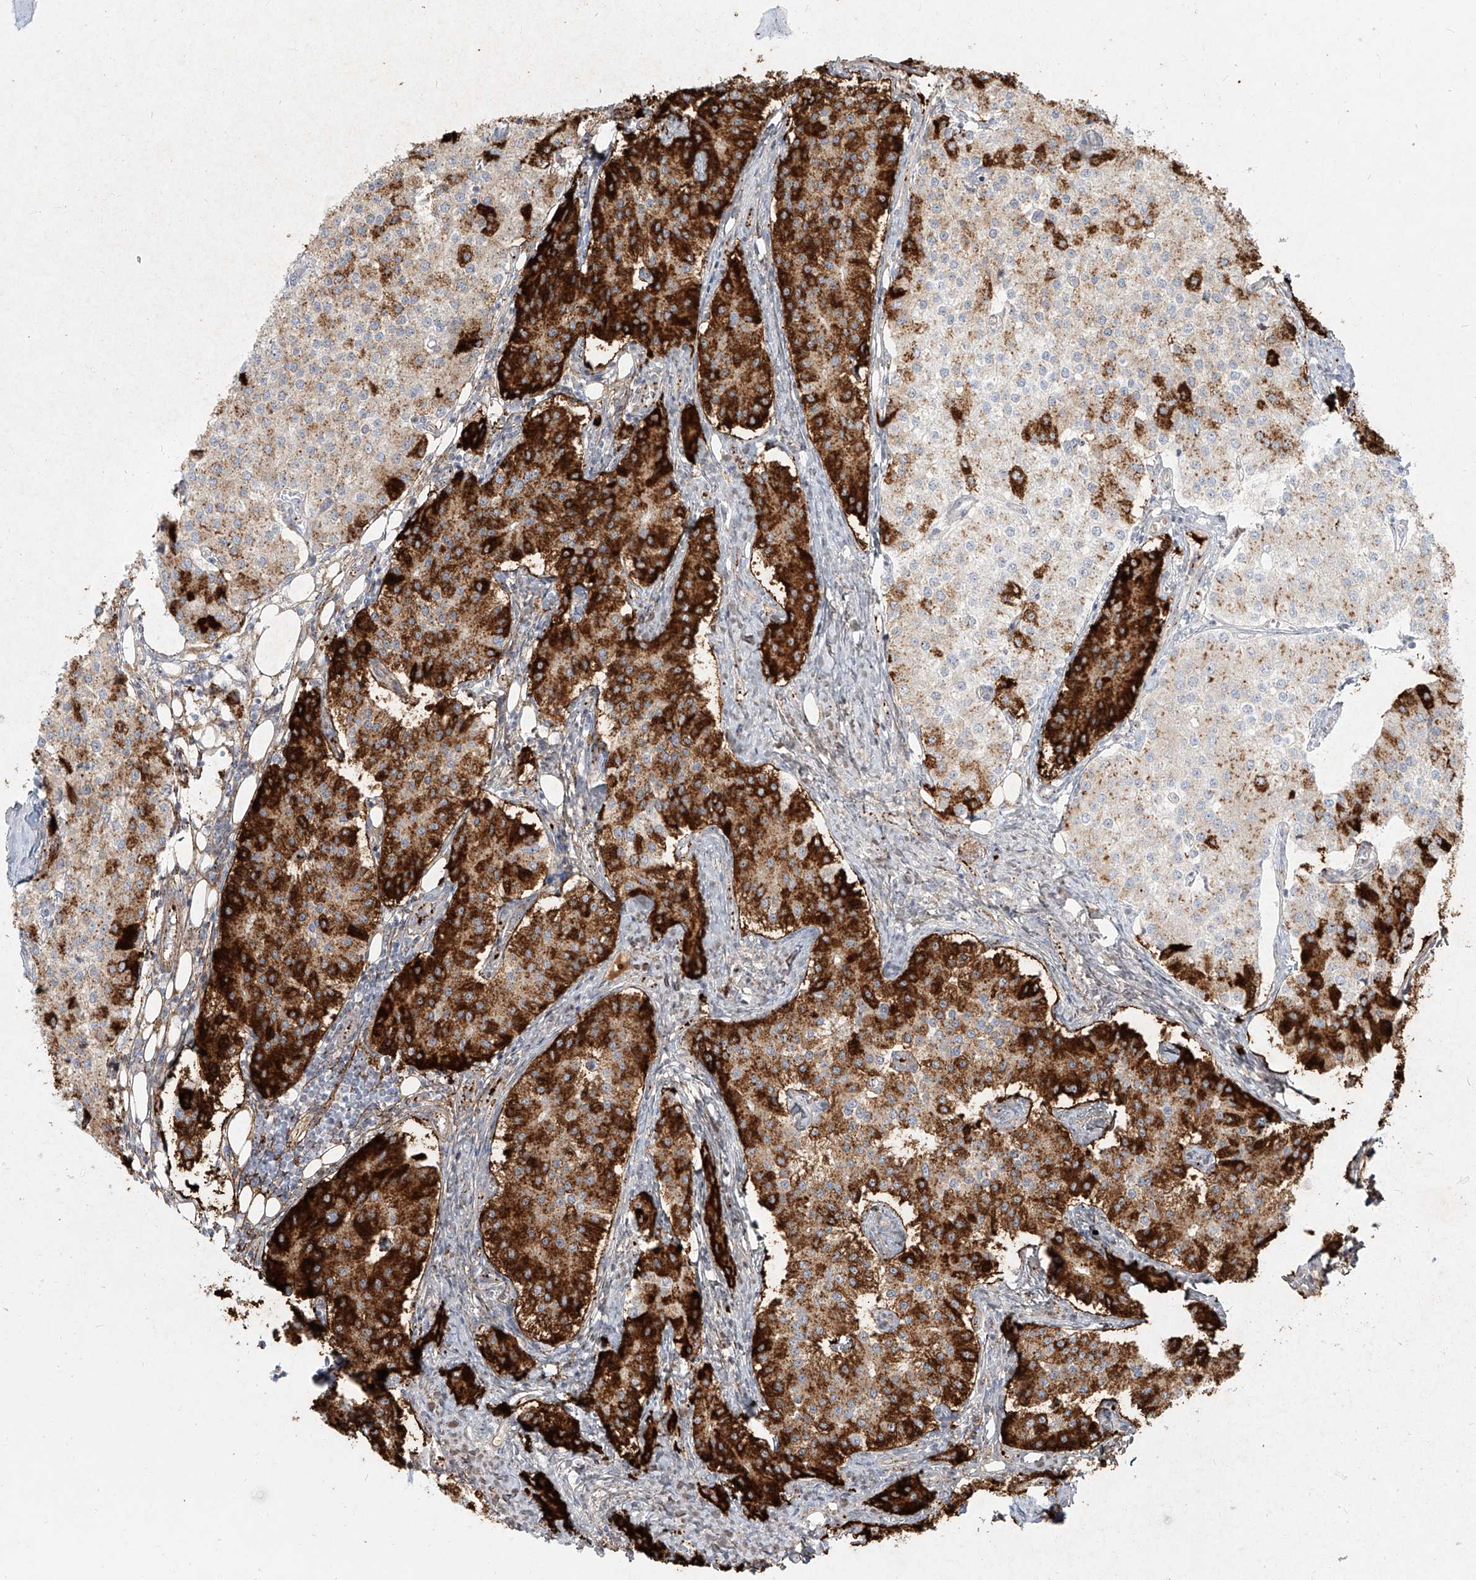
{"staining": {"intensity": "strong", "quantity": ">75%", "location": "cytoplasmic/membranous"}, "tissue": "carcinoid", "cell_type": "Tumor cells", "image_type": "cancer", "snomed": [{"axis": "morphology", "description": "Carcinoid, malignant, NOS"}, {"axis": "topography", "description": "Colon"}], "caption": "A high-resolution histopathology image shows immunohistochemistry (IHC) staining of carcinoid, which reveals strong cytoplasmic/membranous staining in approximately >75% of tumor cells.", "gene": "BYSL", "patient": {"sex": "female", "age": 52}}